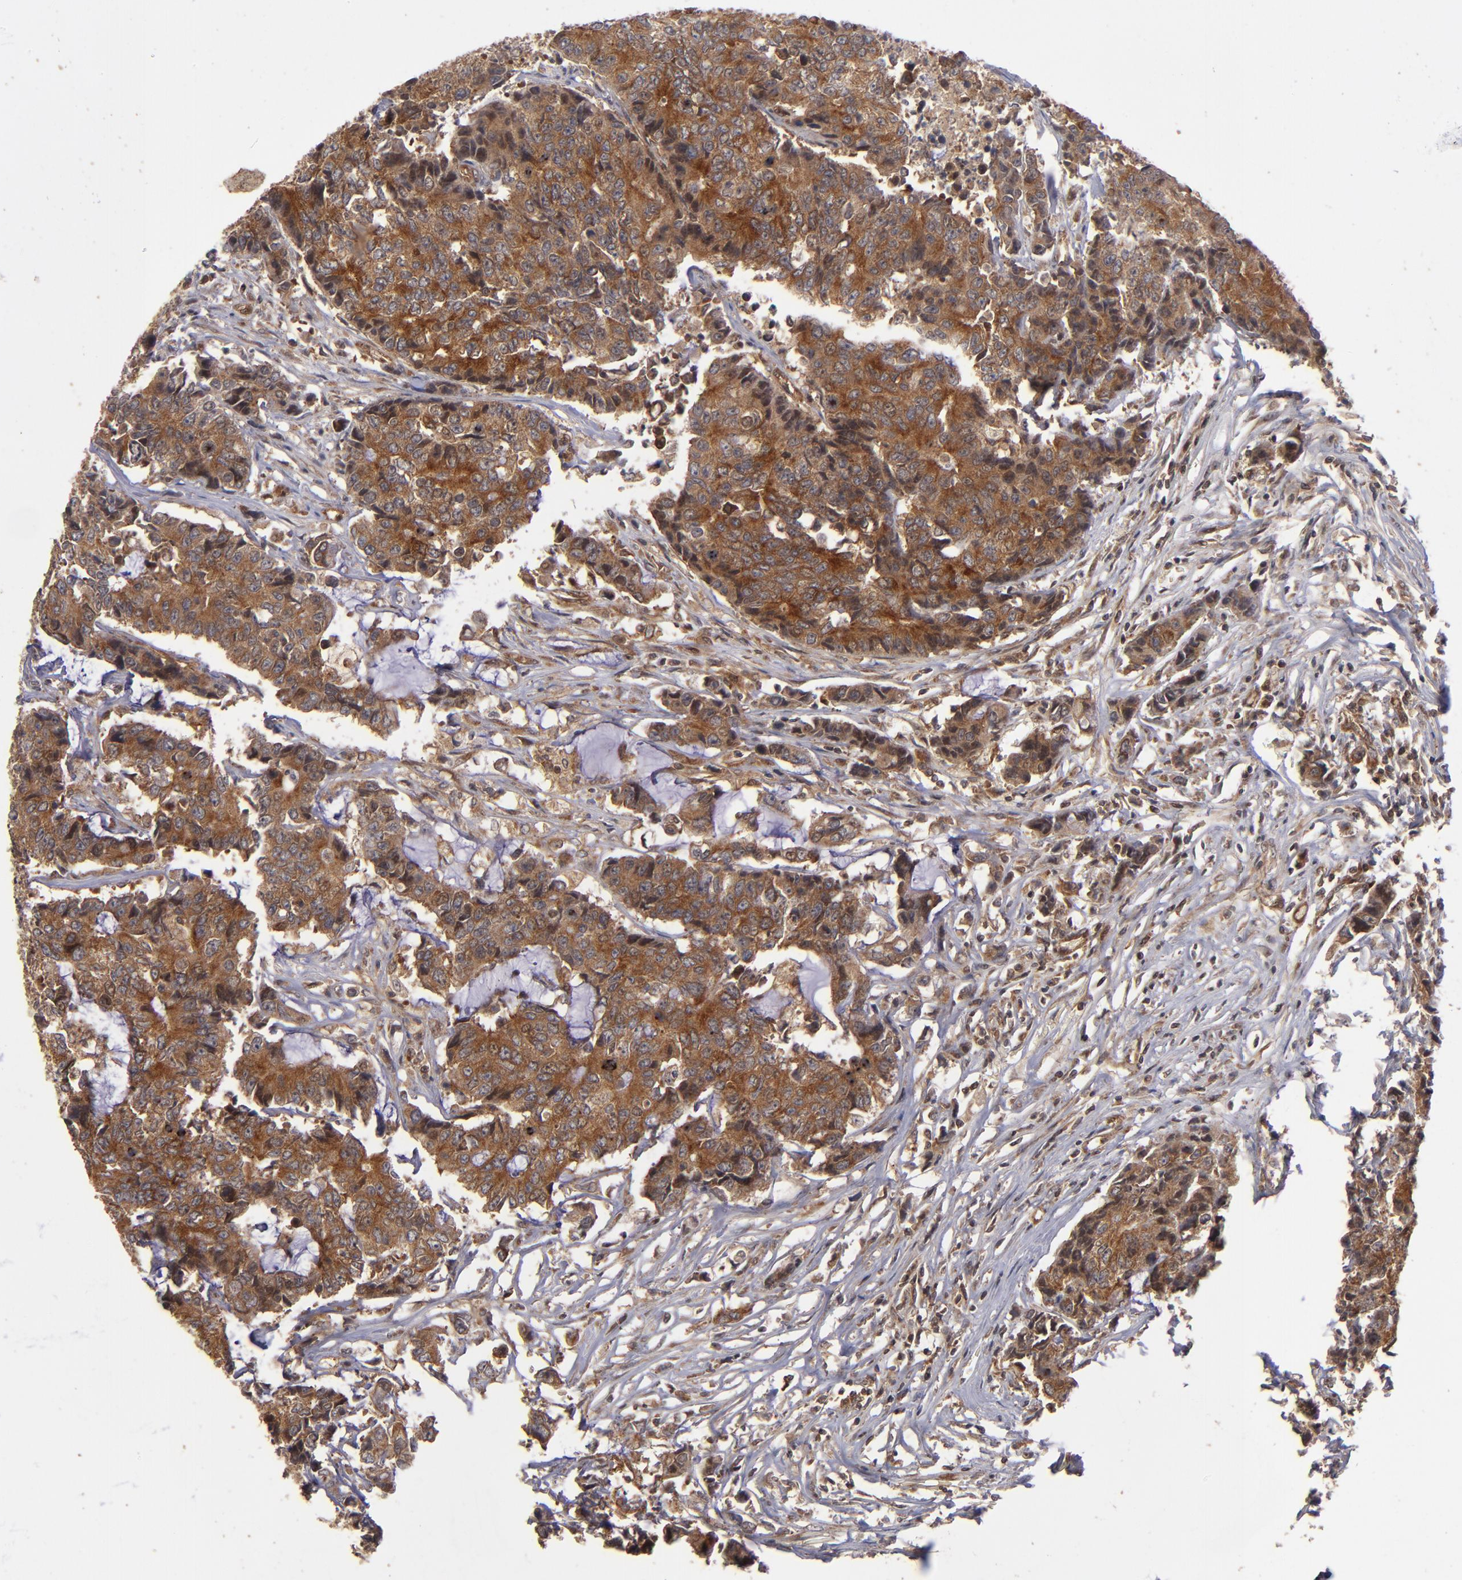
{"staining": {"intensity": "strong", "quantity": ">75%", "location": "cytoplasmic/membranous"}, "tissue": "colorectal cancer", "cell_type": "Tumor cells", "image_type": "cancer", "snomed": [{"axis": "morphology", "description": "Adenocarcinoma, NOS"}, {"axis": "topography", "description": "Colon"}], "caption": "Protein staining displays strong cytoplasmic/membranous positivity in about >75% of tumor cells in adenocarcinoma (colorectal).", "gene": "BDKRB1", "patient": {"sex": "female", "age": 86}}